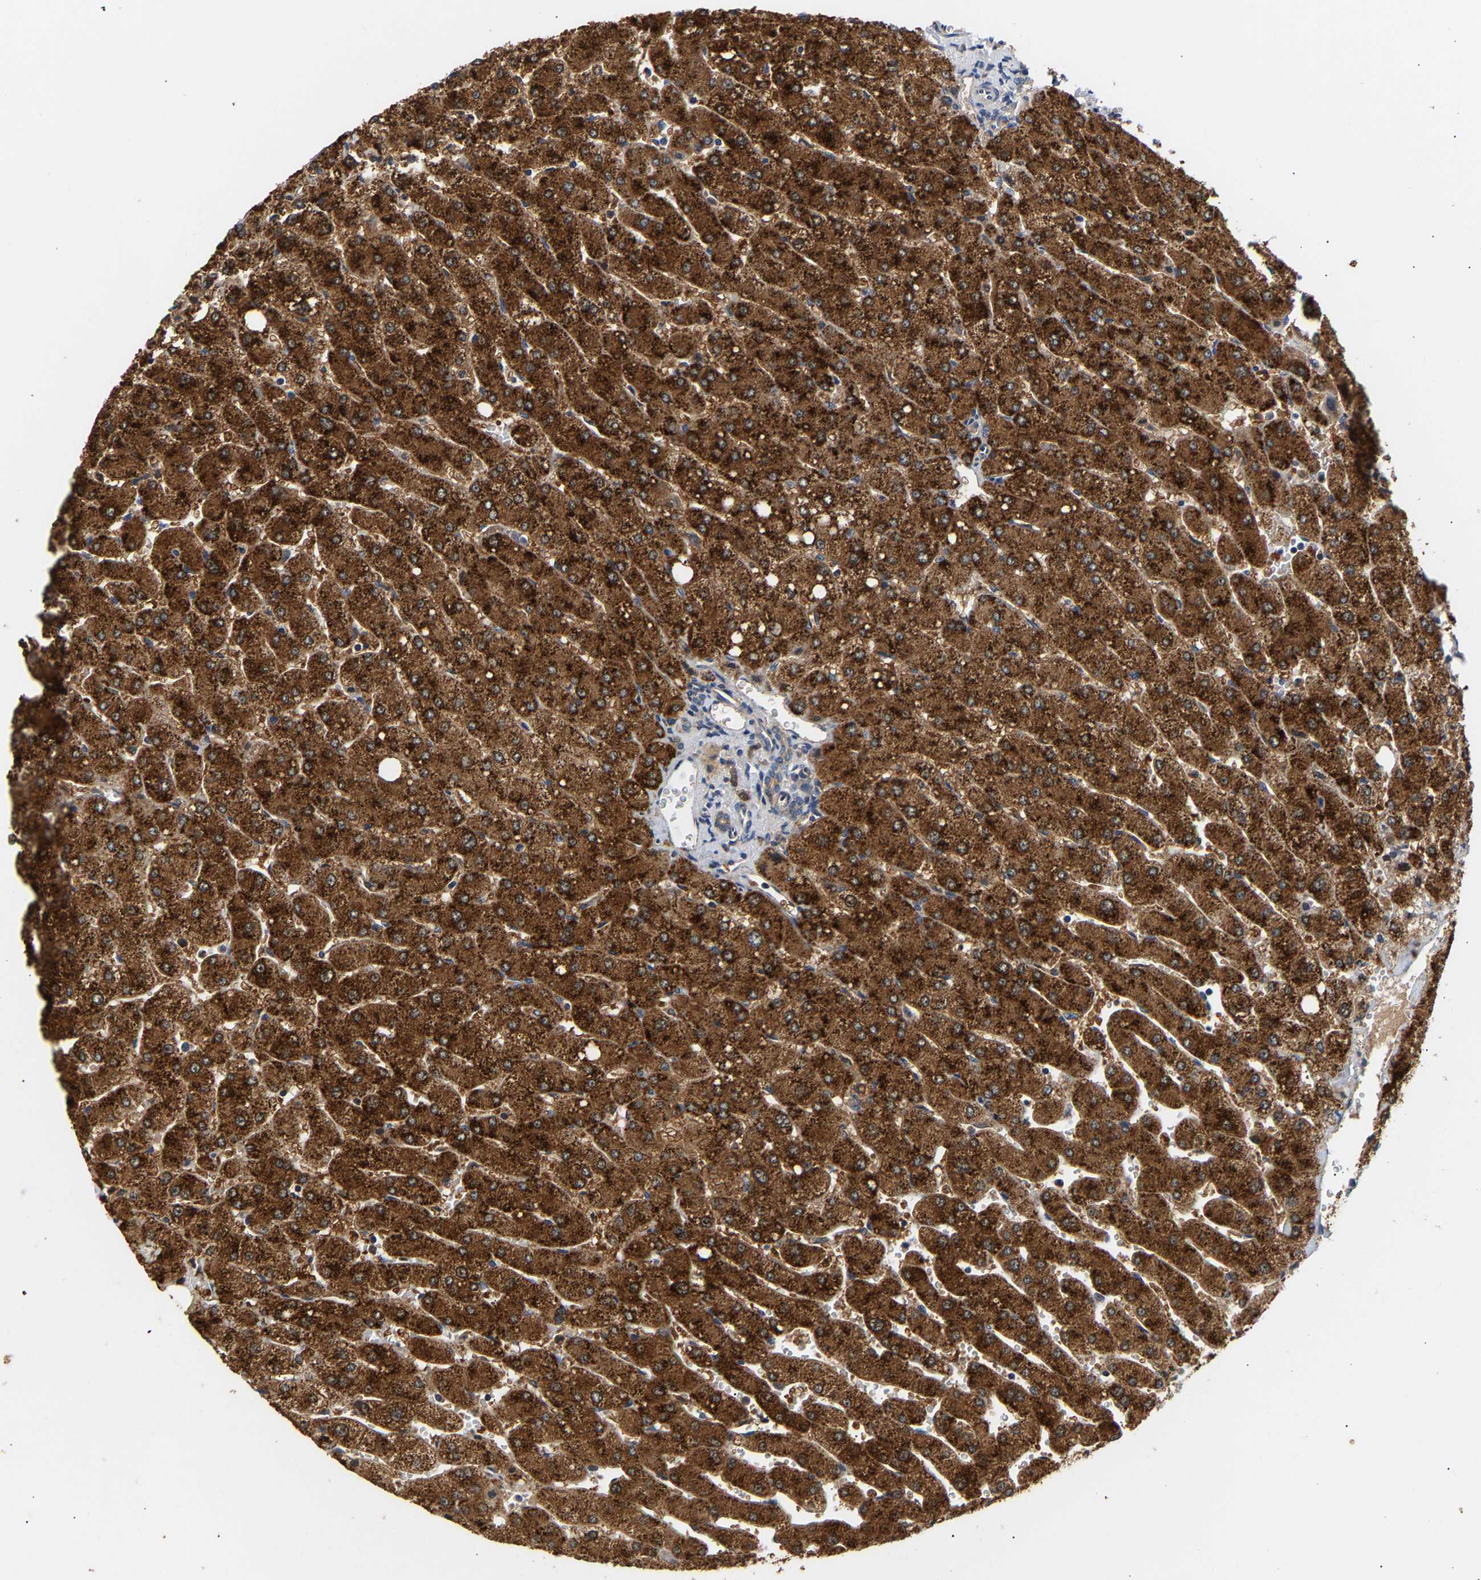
{"staining": {"intensity": "moderate", "quantity": ">75%", "location": "cytoplasmic/membranous"}, "tissue": "liver", "cell_type": "Cholangiocytes", "image_type": "normal", "snomed": [{"axis": "morphology", "description": "Normal tissue, NOS"}, {"axis": "topography", "description": "Liver"}], "caption": "Cholangiocytes exhibit medium levels of moderate cytoplasmic/membranous staining in about >75% of cells in unremarkable human liver.", "gene": "PPID", "patient": {"sex": "male", "age": 55}}